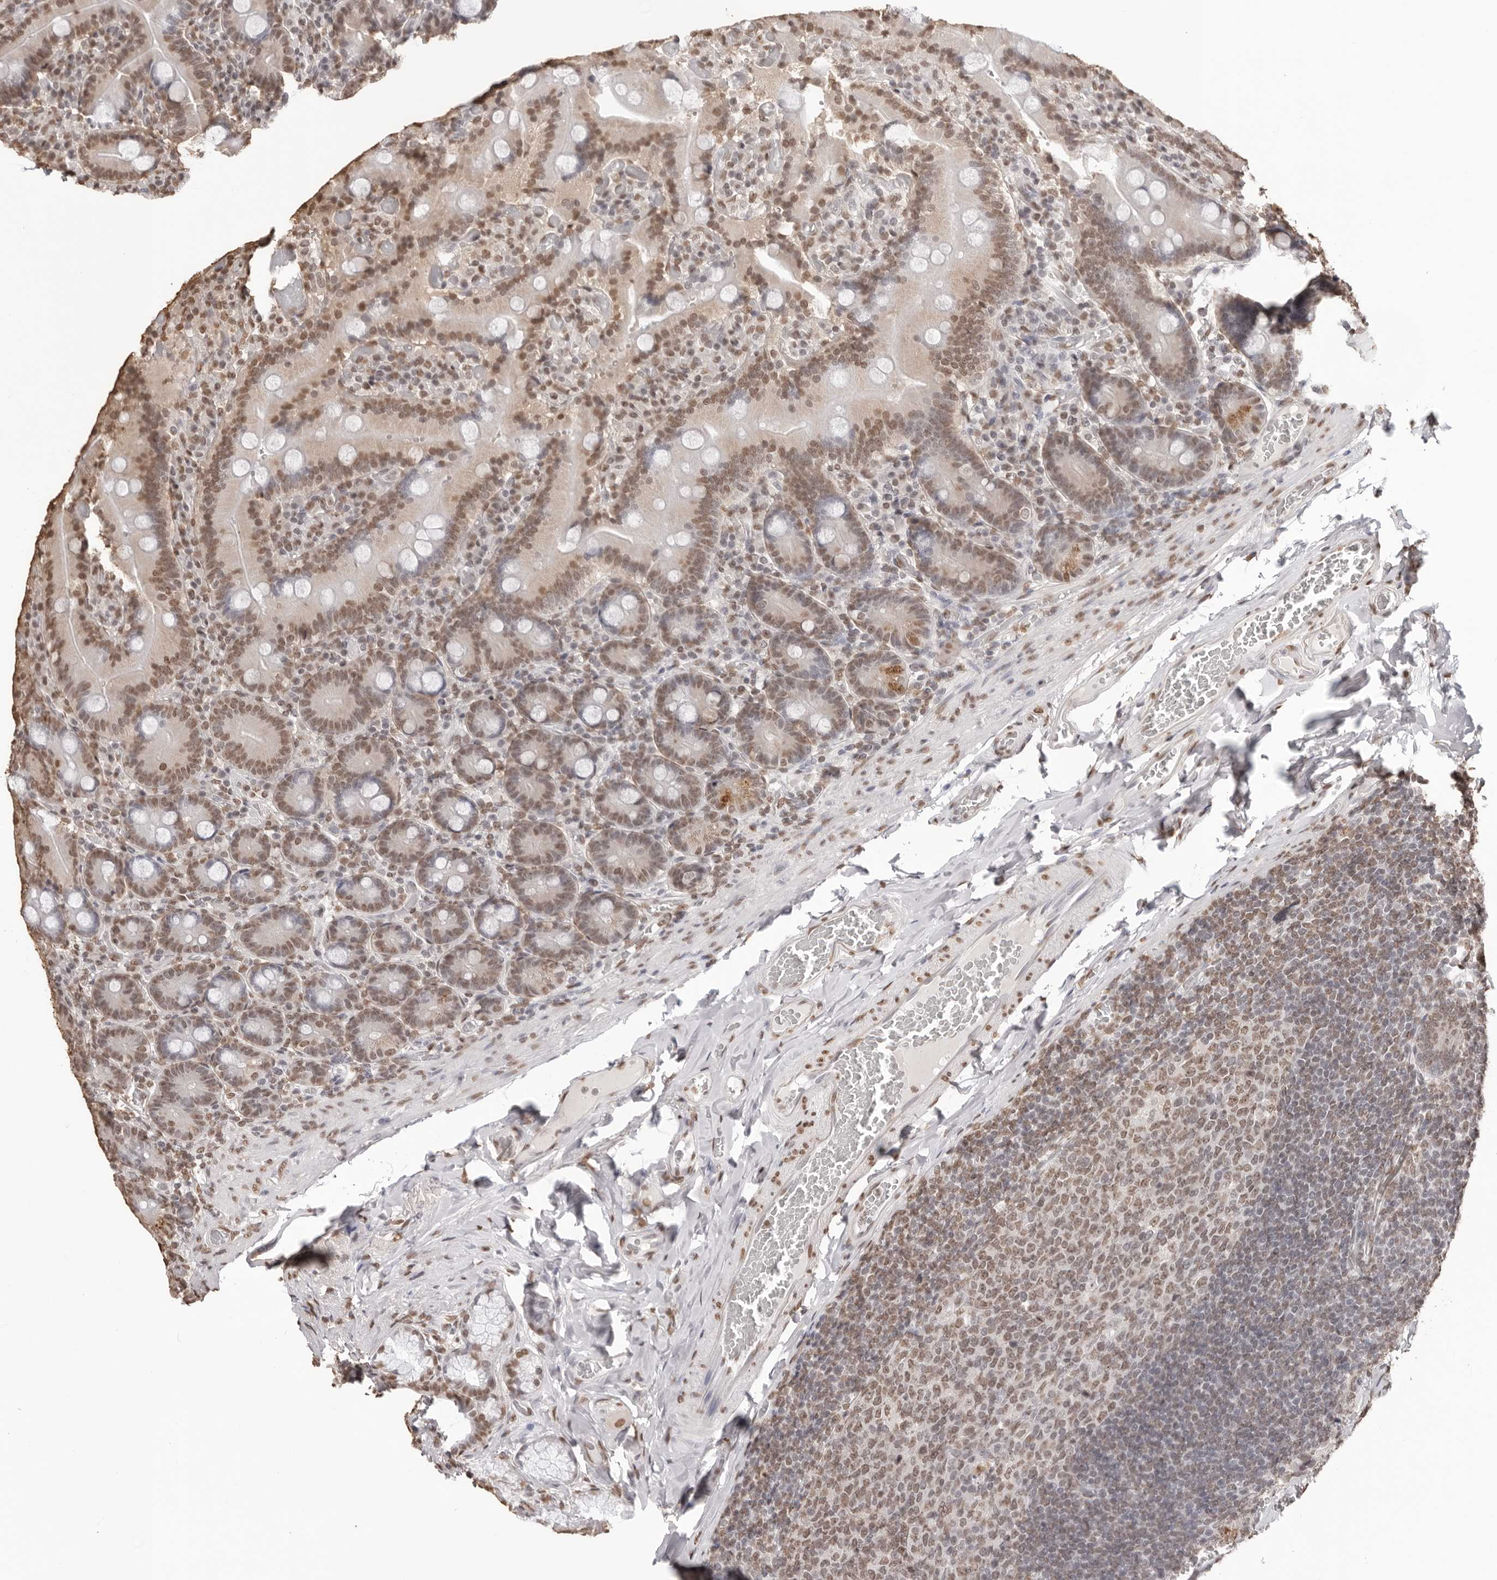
{"staining": {"intensity": "moderate", "quantity": ">75%", "location": "nuclear"}, "tissue": "duodenum", "cell_type": "Glandular cells", "image_type": "normal", "snomed": [{"axis": "morphology", "description": "Normal tissue, NOS"}, {"axis": "topography", "description": "Duodenum"}], "caption": "High-magnification brightfield microscopy of normal duodenum stained with DAB (3,3'-diaminobenzidine) (brown) and counterstained with hematoxylin (blue). glandular cells exhibit moderate nuclear staining is appreciated in approximately>75% of cells.", "gene": "OLIG3", "patient": {"sex": "female", "age": 62}}